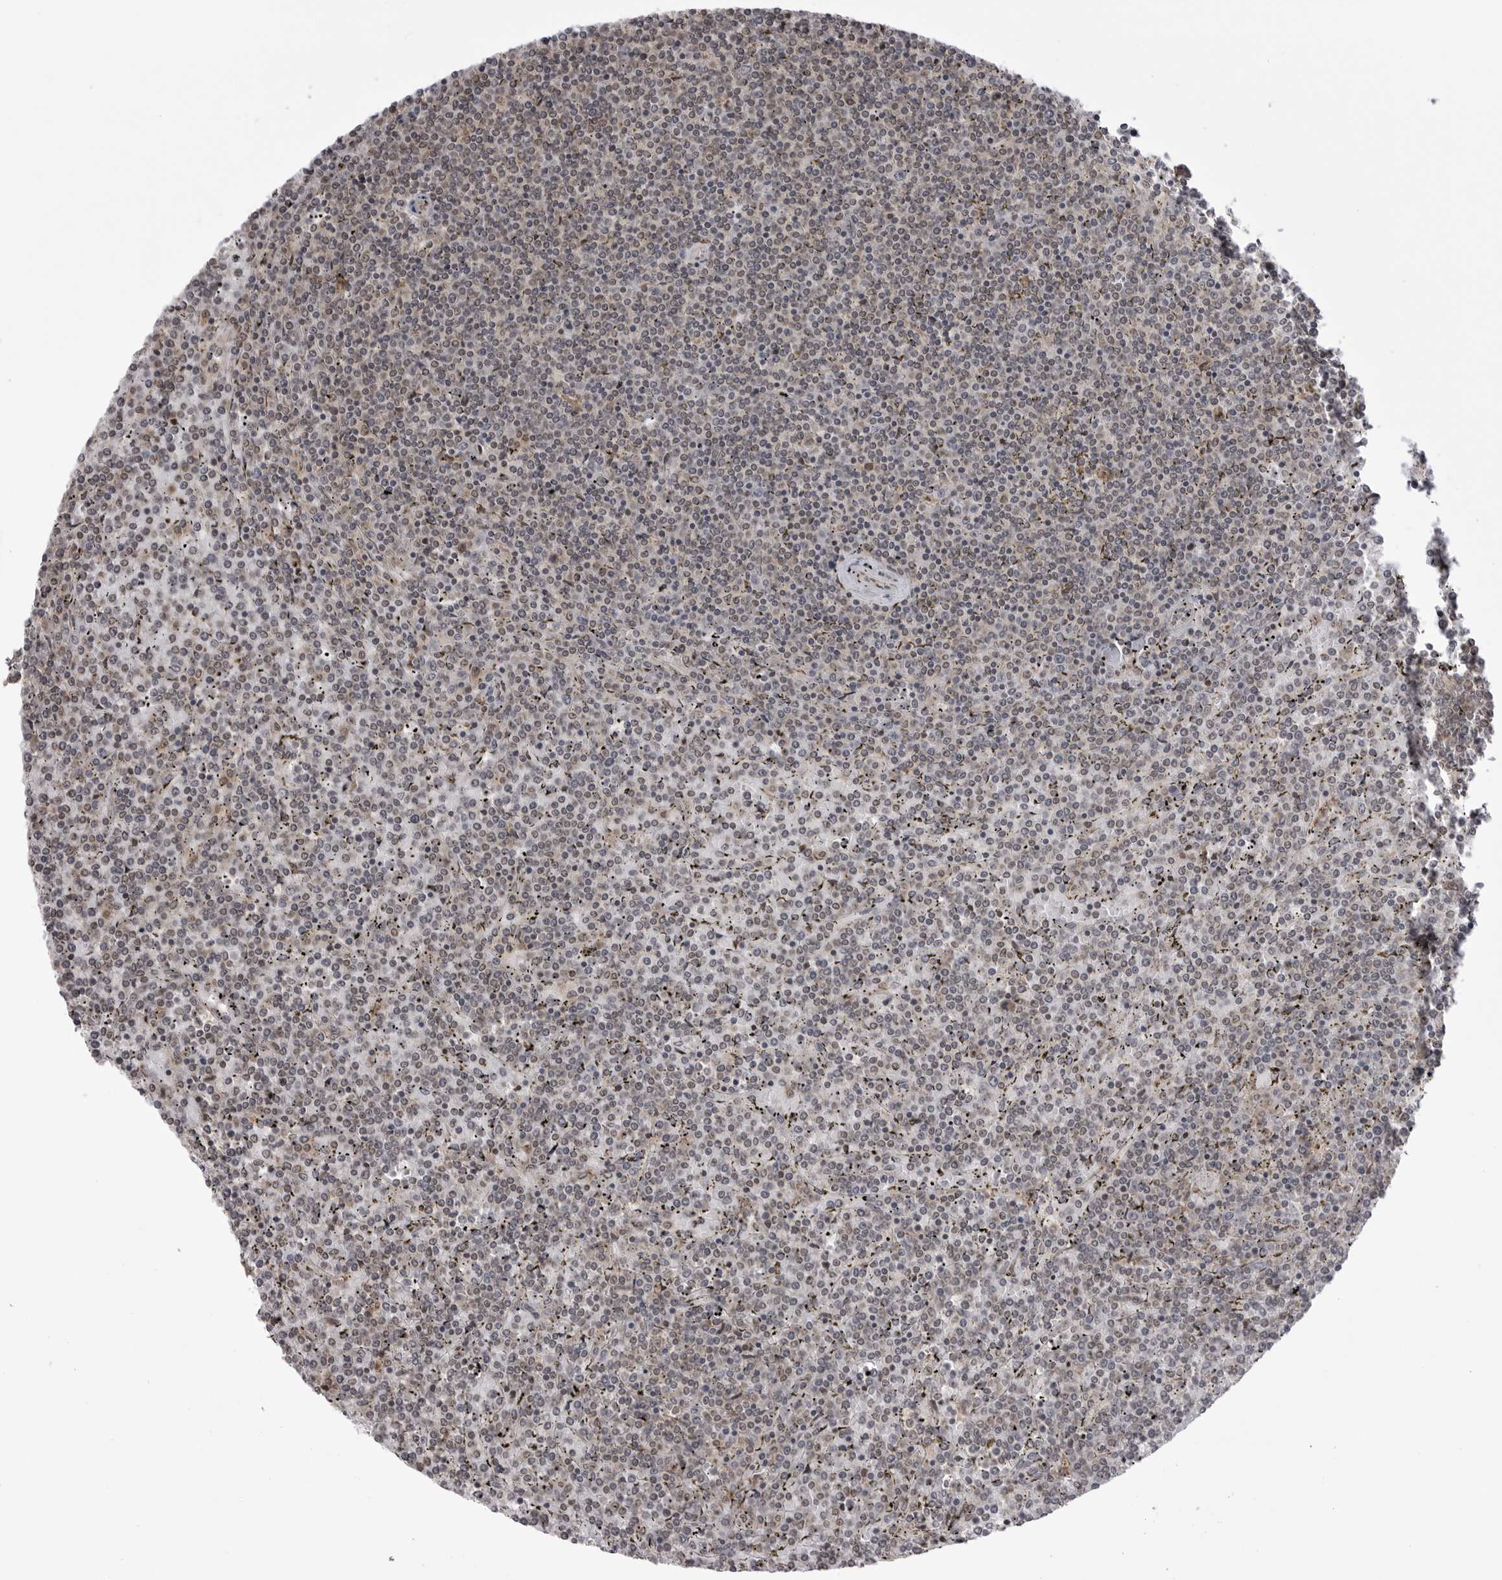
{"staining": {"intensity": "negative", "quantity": "none", "location": "none"}, "tissue": "lymphoma", "cell_type": "Tumor cells", "image_type": "cancer", "snomed": [{"axis": "morphology", "description": "Malignant lymphoma, non-Hodgkin's type, Low grade"}, {"axis": "topography", "description": "Spleen"}], "caption": "Tumor cells show no significant protein expression in malignant lymphoma, non-Hodgkin's type (low-grade).", "gene": "PTK2B", "patient": {"sex": "female", "age": 19}}